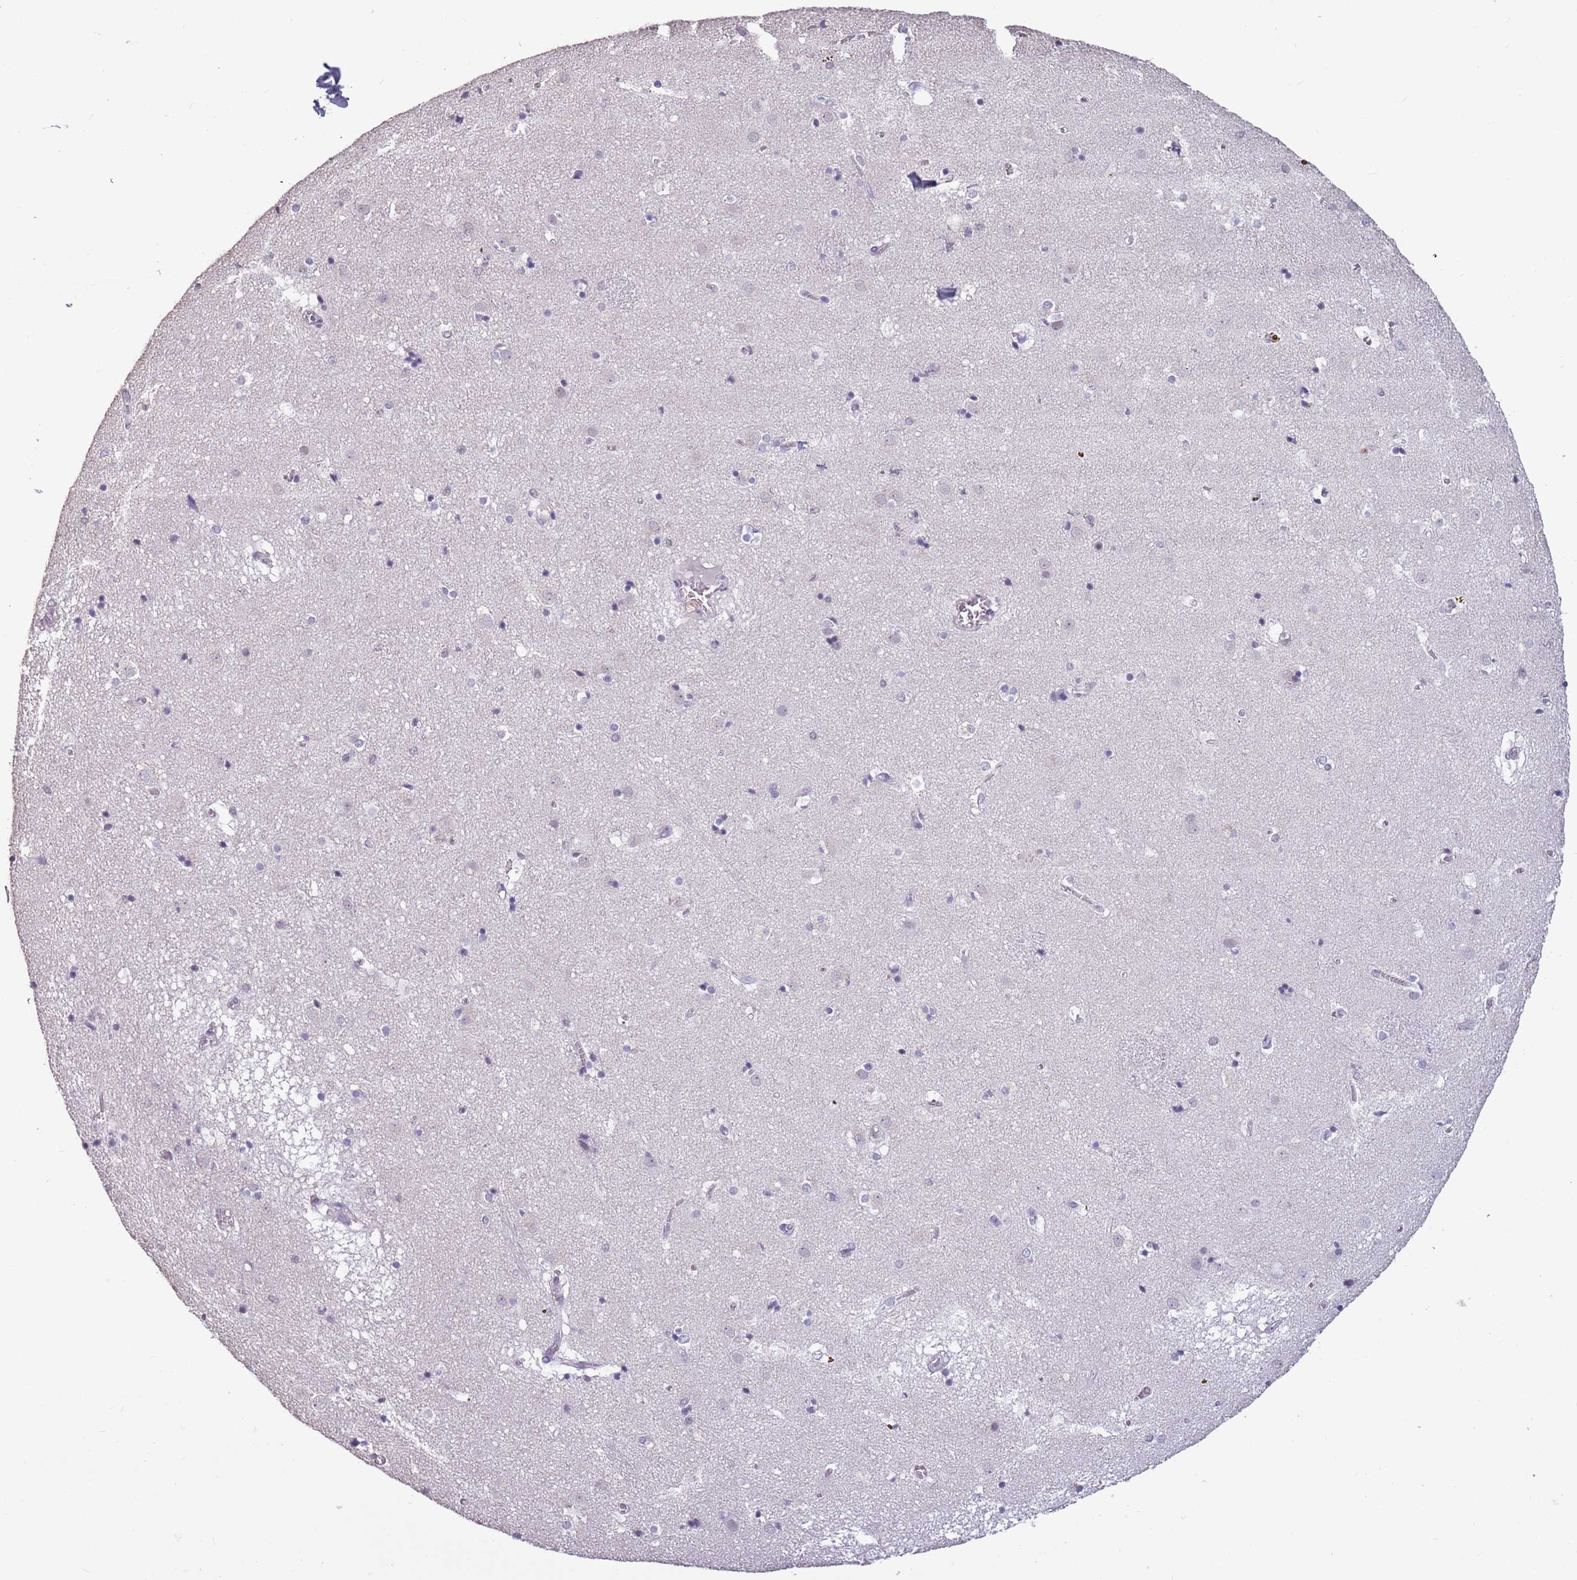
{"staining": {"intensity": "negative", "quantity": "none", "location": "none"}, "tissue": "caudate", "cell_type": "Glial cells", "image_type": "normal", "snomed": [{"axis": "morphology", "description": "Normal tissue, NOS"}, {"axis": "topography", "description": "Lateral ventricle wall"}], "caption": "The micrograph reveals no significant staining in glial cells of caudate.", "gene": "SUN5", "patient": {"sex": "male", "age": 70}}